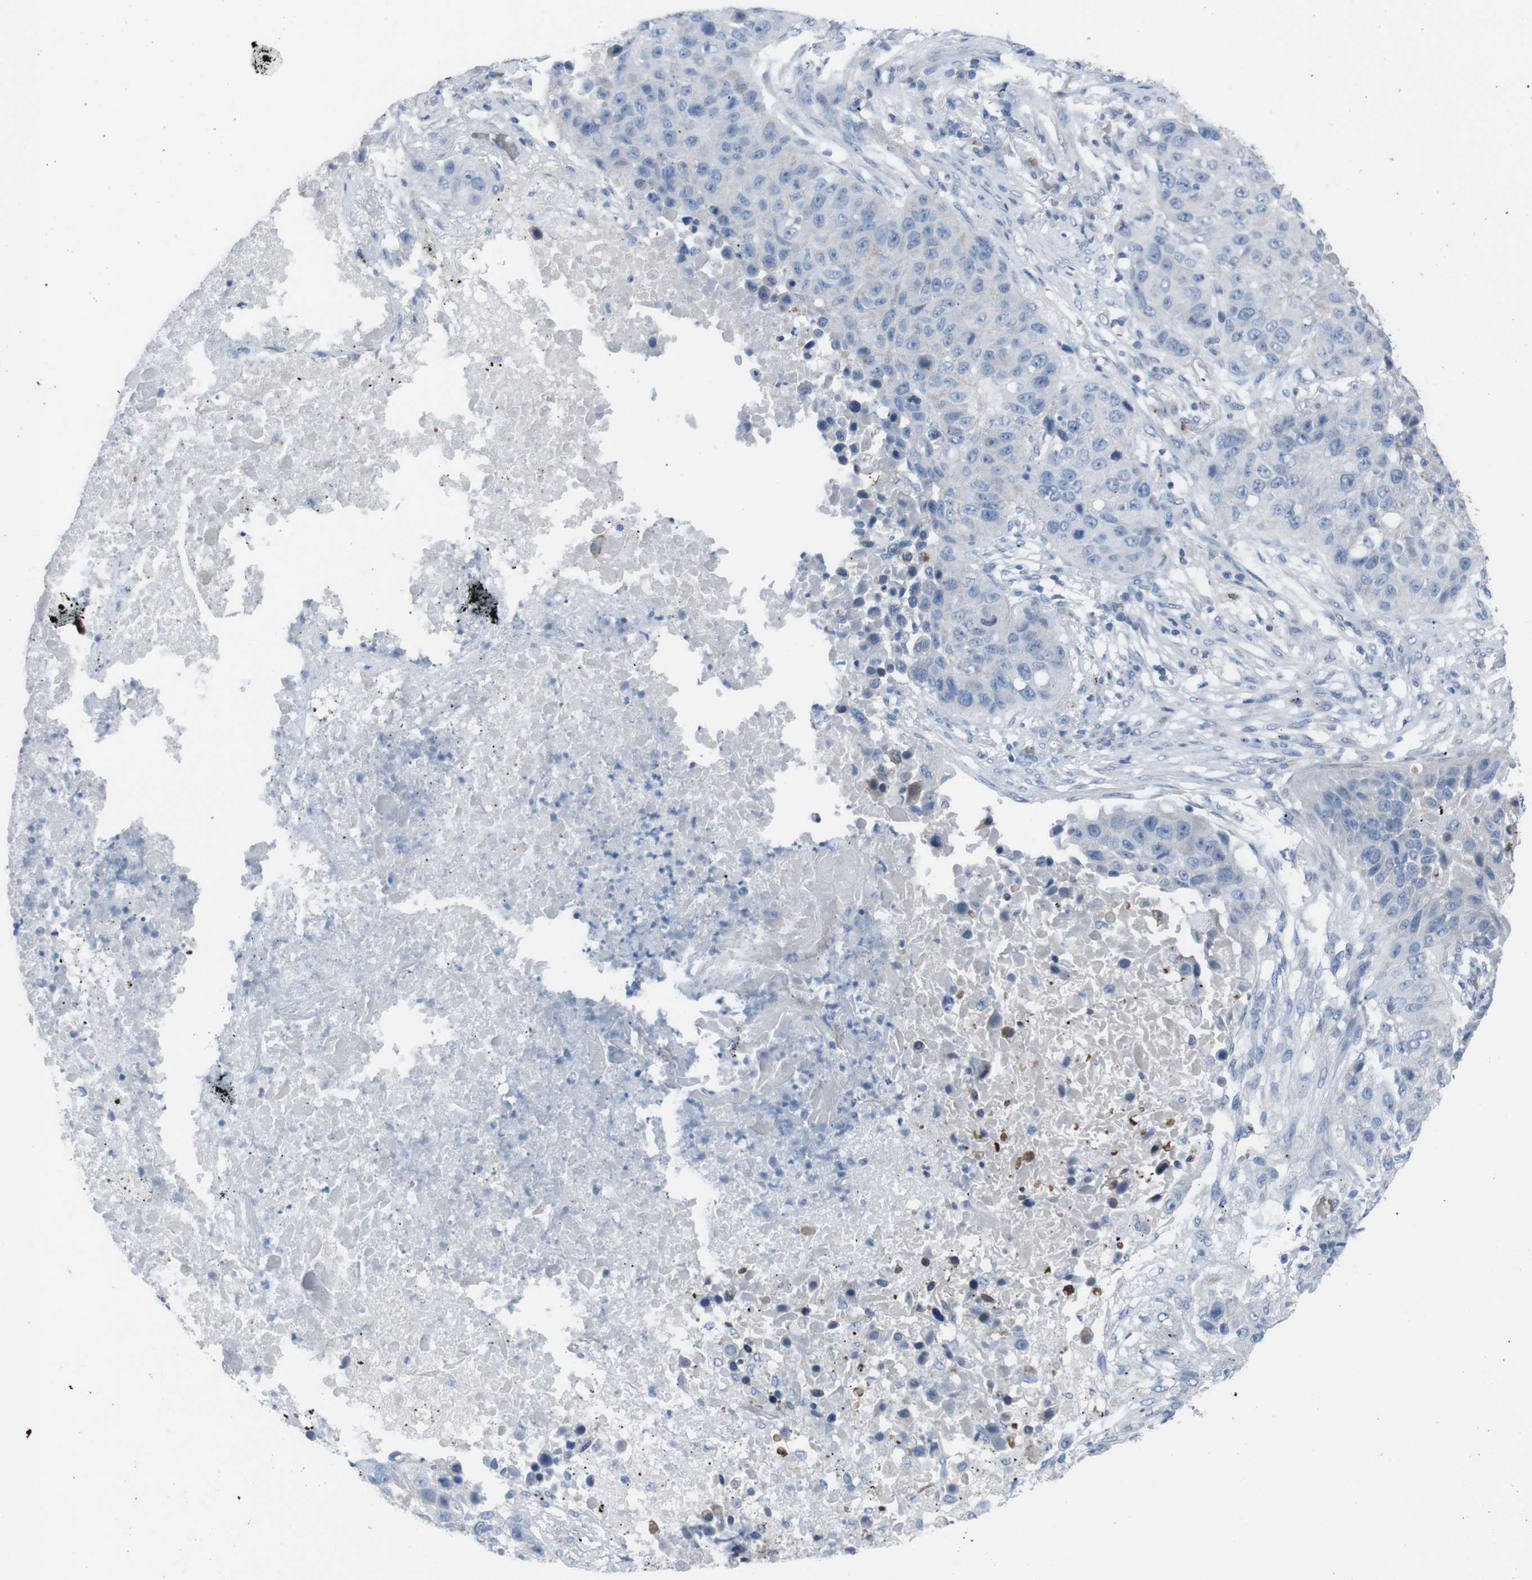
{"staining": {"intensity": "negative", "quantity": "none", "location": "none"}, "tissue": "lung cancer", "cell_type": "Tumor cells", "image_type": "cancer", "snomed": [{"axis": "morphology", "description": "Squamous cell carcinoma, NOS"}, {"axis": "topography", "description": "Lung"}], "caption": "IHC of lung cancer reveals no positivity in tumor cells.", "gene": "ST6GAL1", "patient": {"sex": "male", "age": 57}}